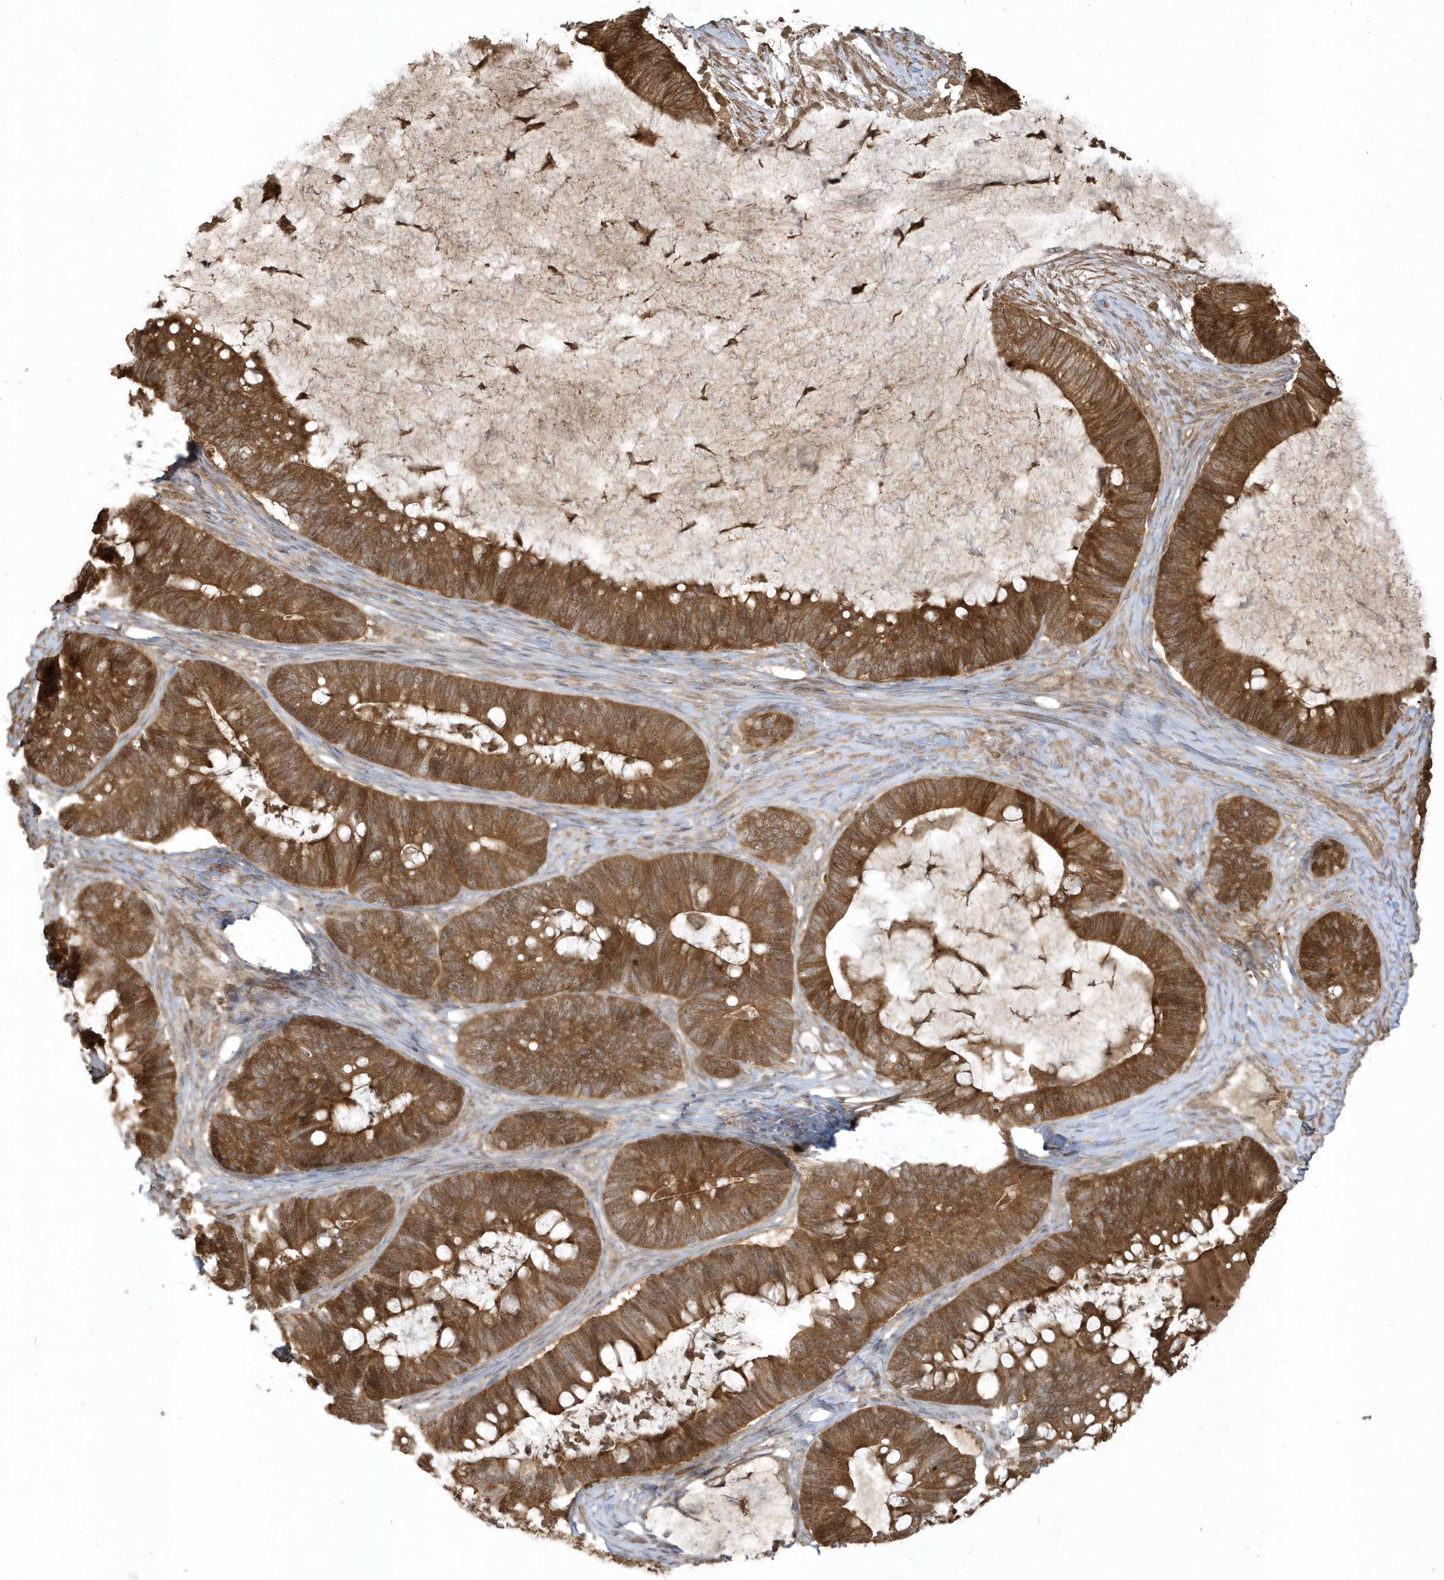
{"staining": {"intensity": "strong", "quantity": ">75%", "location": "cytoplasmic/membranous,nuclear"}, "tissue": "ovarian cancer", "cell_type": "Tumor cells", "image_type": "cancer", "snomed": [{"axis": "morphology", "description": "Cystadenocarcinoma, mucinous, NOS"}, {"axis": "topography", "description": "Ovary"}], "caption": "This is an image of immunohistochemistry (IHC) staining of mucinous cystadenocarcinoma (ovarian), which shows strong staining in the cytoplasmic/membranous and nuclear of tumor cells.", "gene": "HNMT", "patient": {"sex": "female", "age": 61}}